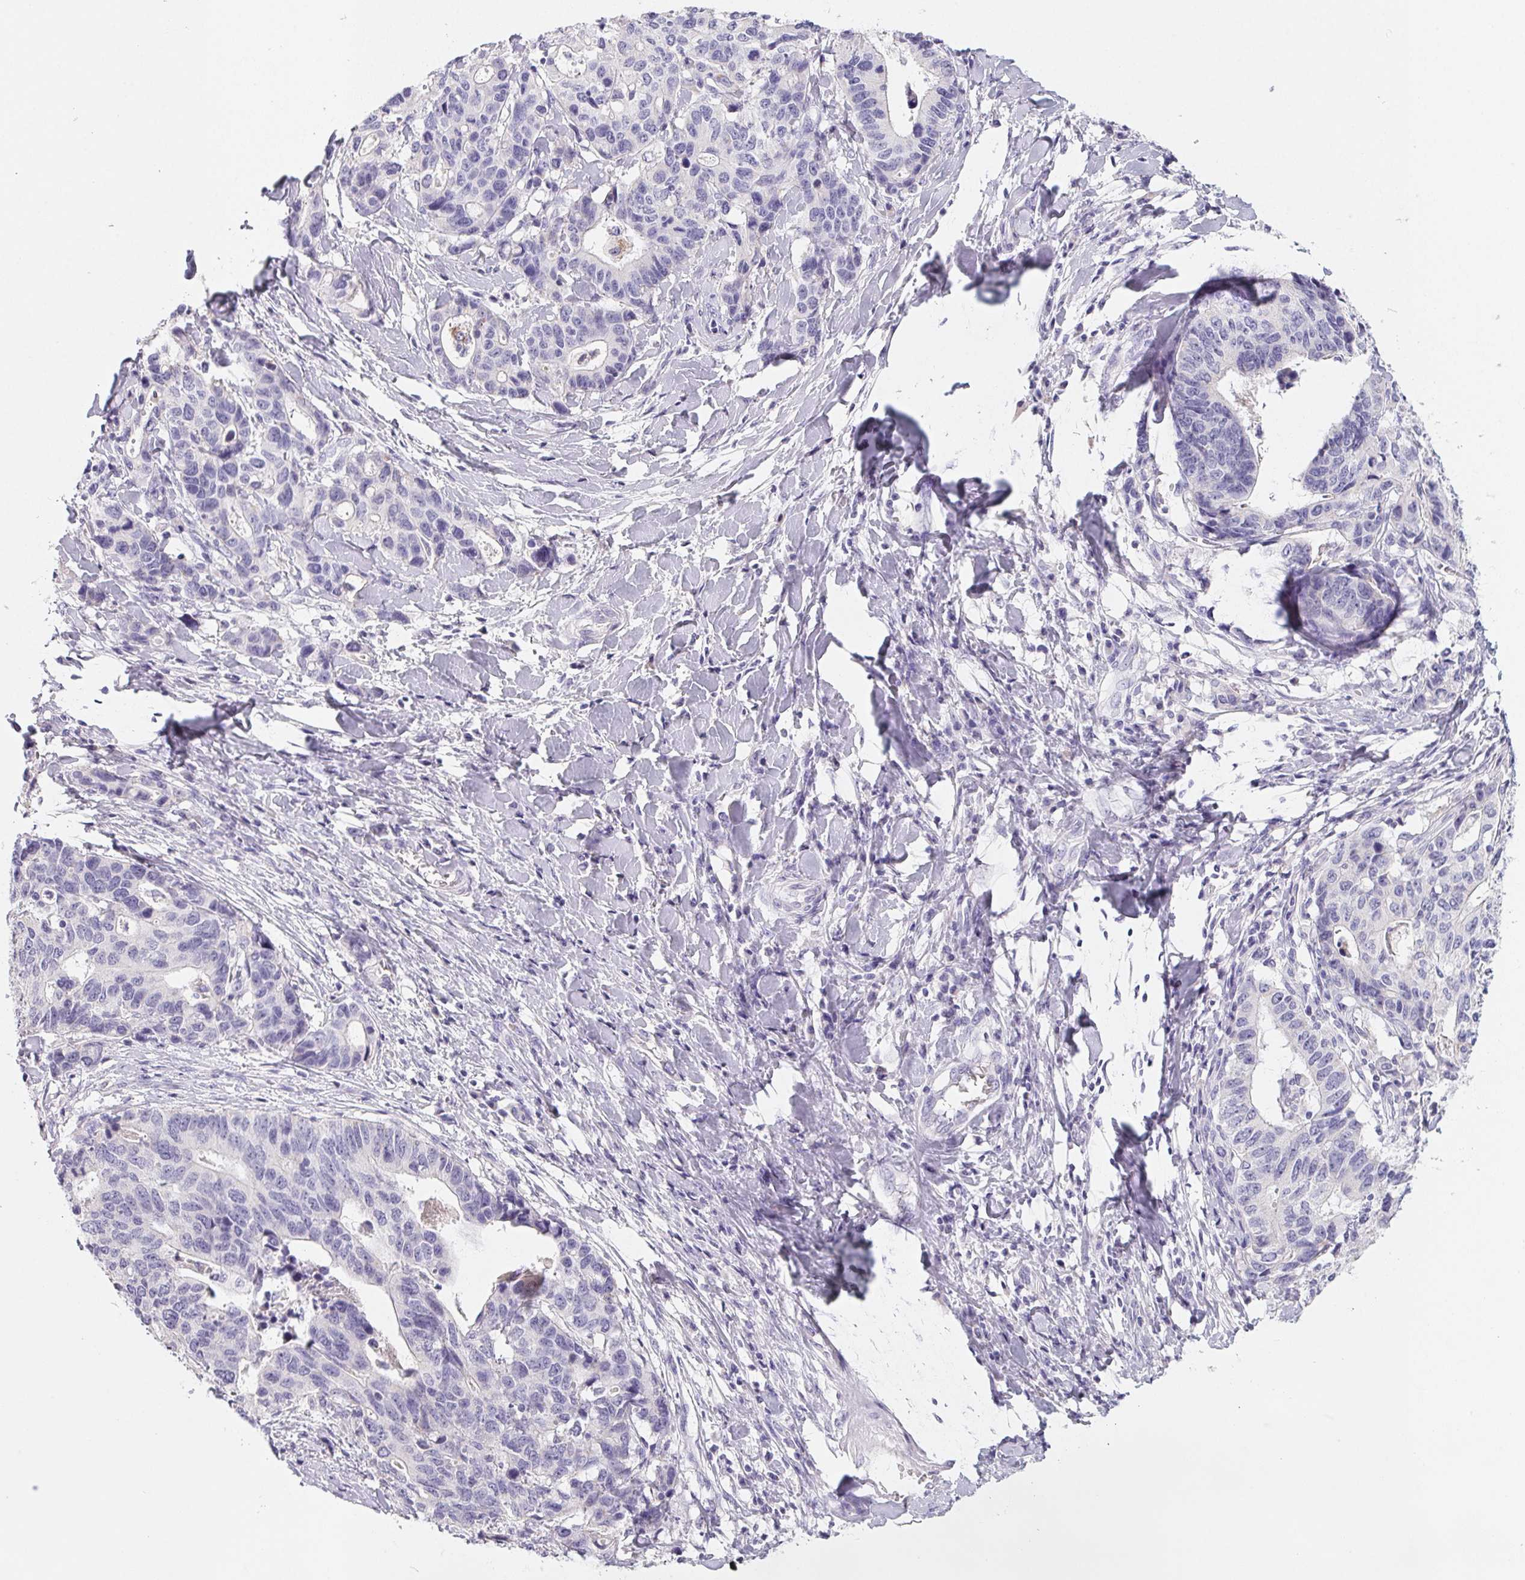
{"staining": {"intensity": "negative", "quantity": "none", "location": "none"}, "tissue": "stomach cancer", "cell_type": "Tumor cells", "image_type": "cancer", "snomed": [{"axis": "morphology", "description": "Adenocarcinoma, NOS"}, {"axis": "topography", "description": "Stomach, upper"}], "caption": "Adenocarcinoma (stomach) was stained to show a protein in brown. There is no significant positivity in tumor cells. The staining was performed using DAB (3,3'-diaminobenzidine) to visualize the protein expression in brown, while the nuclei were stained in blue with hematoxylin (Magnification: 20x).", "gene": "FDX1", "patient": {"sex": "female", "age": 67}}